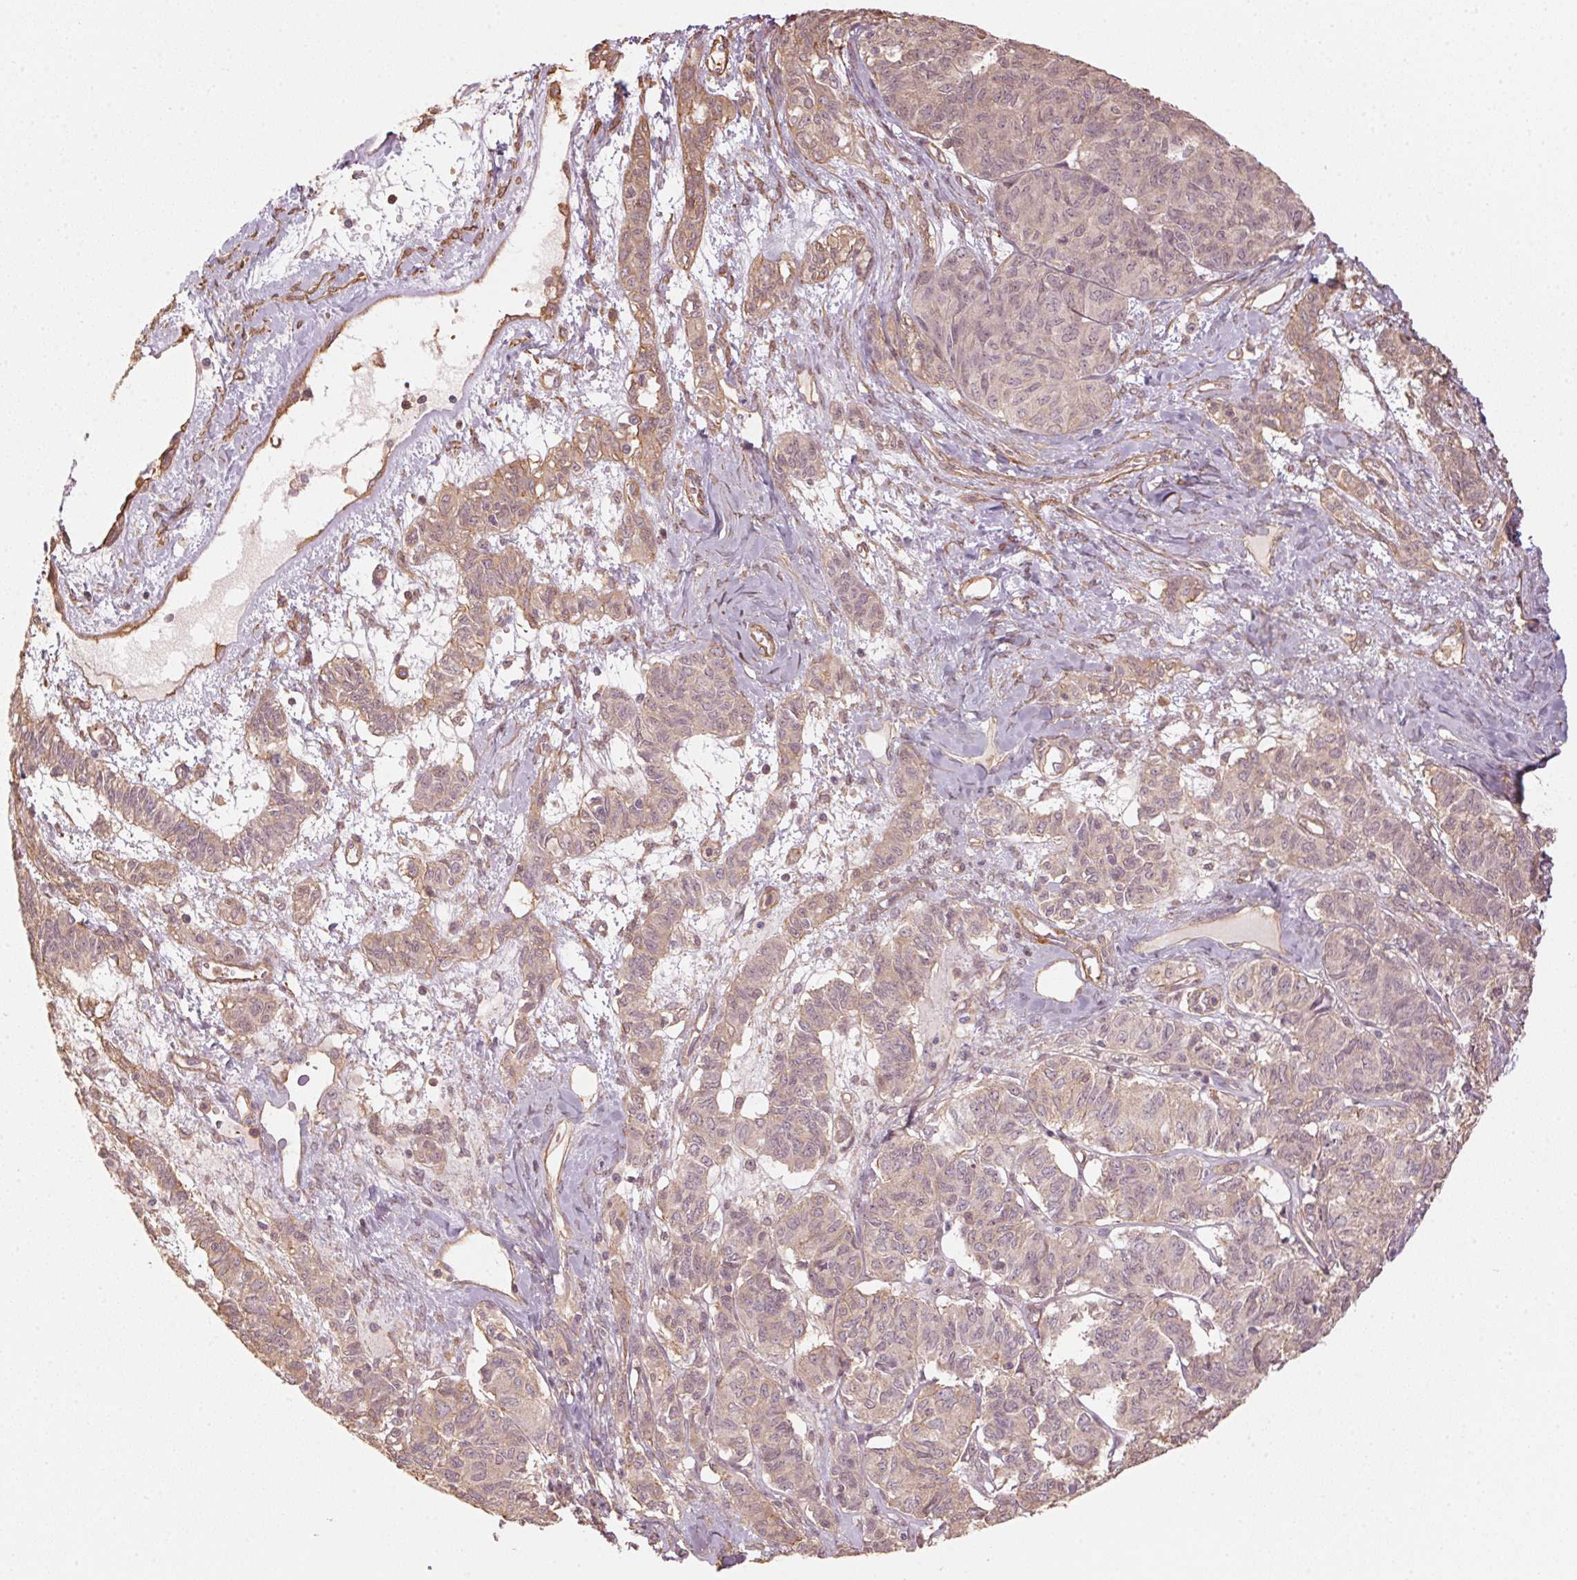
{"staining": {"intensity": "weak", "quantity": "25%-75%", "location": "cytoplasmic/membranous"}, "tissue": "ovarian cancer", "cell_type": "Tumor cells", "image_type": "cancer", "snomed": [{"axis": "morphology", "description": "Carcinoma, endometroid"}, {"axis": "topography", "description": "Ovary"}], "caption": "Immunohistochemistry staining of endometroid carcinoma (ovarian), which reveals low levels of weak cytoplasmic/membranous staining in approximately 25%-75% of tumor cells indicating weak cytoplasmic/membranous protein expression. The staining was performed using DAB (brown) for protein detection and nuclei were counterstained in hematoxylin (blue).", "gene": "QDPR", "patient": {"sex": "female", "age": 80}}